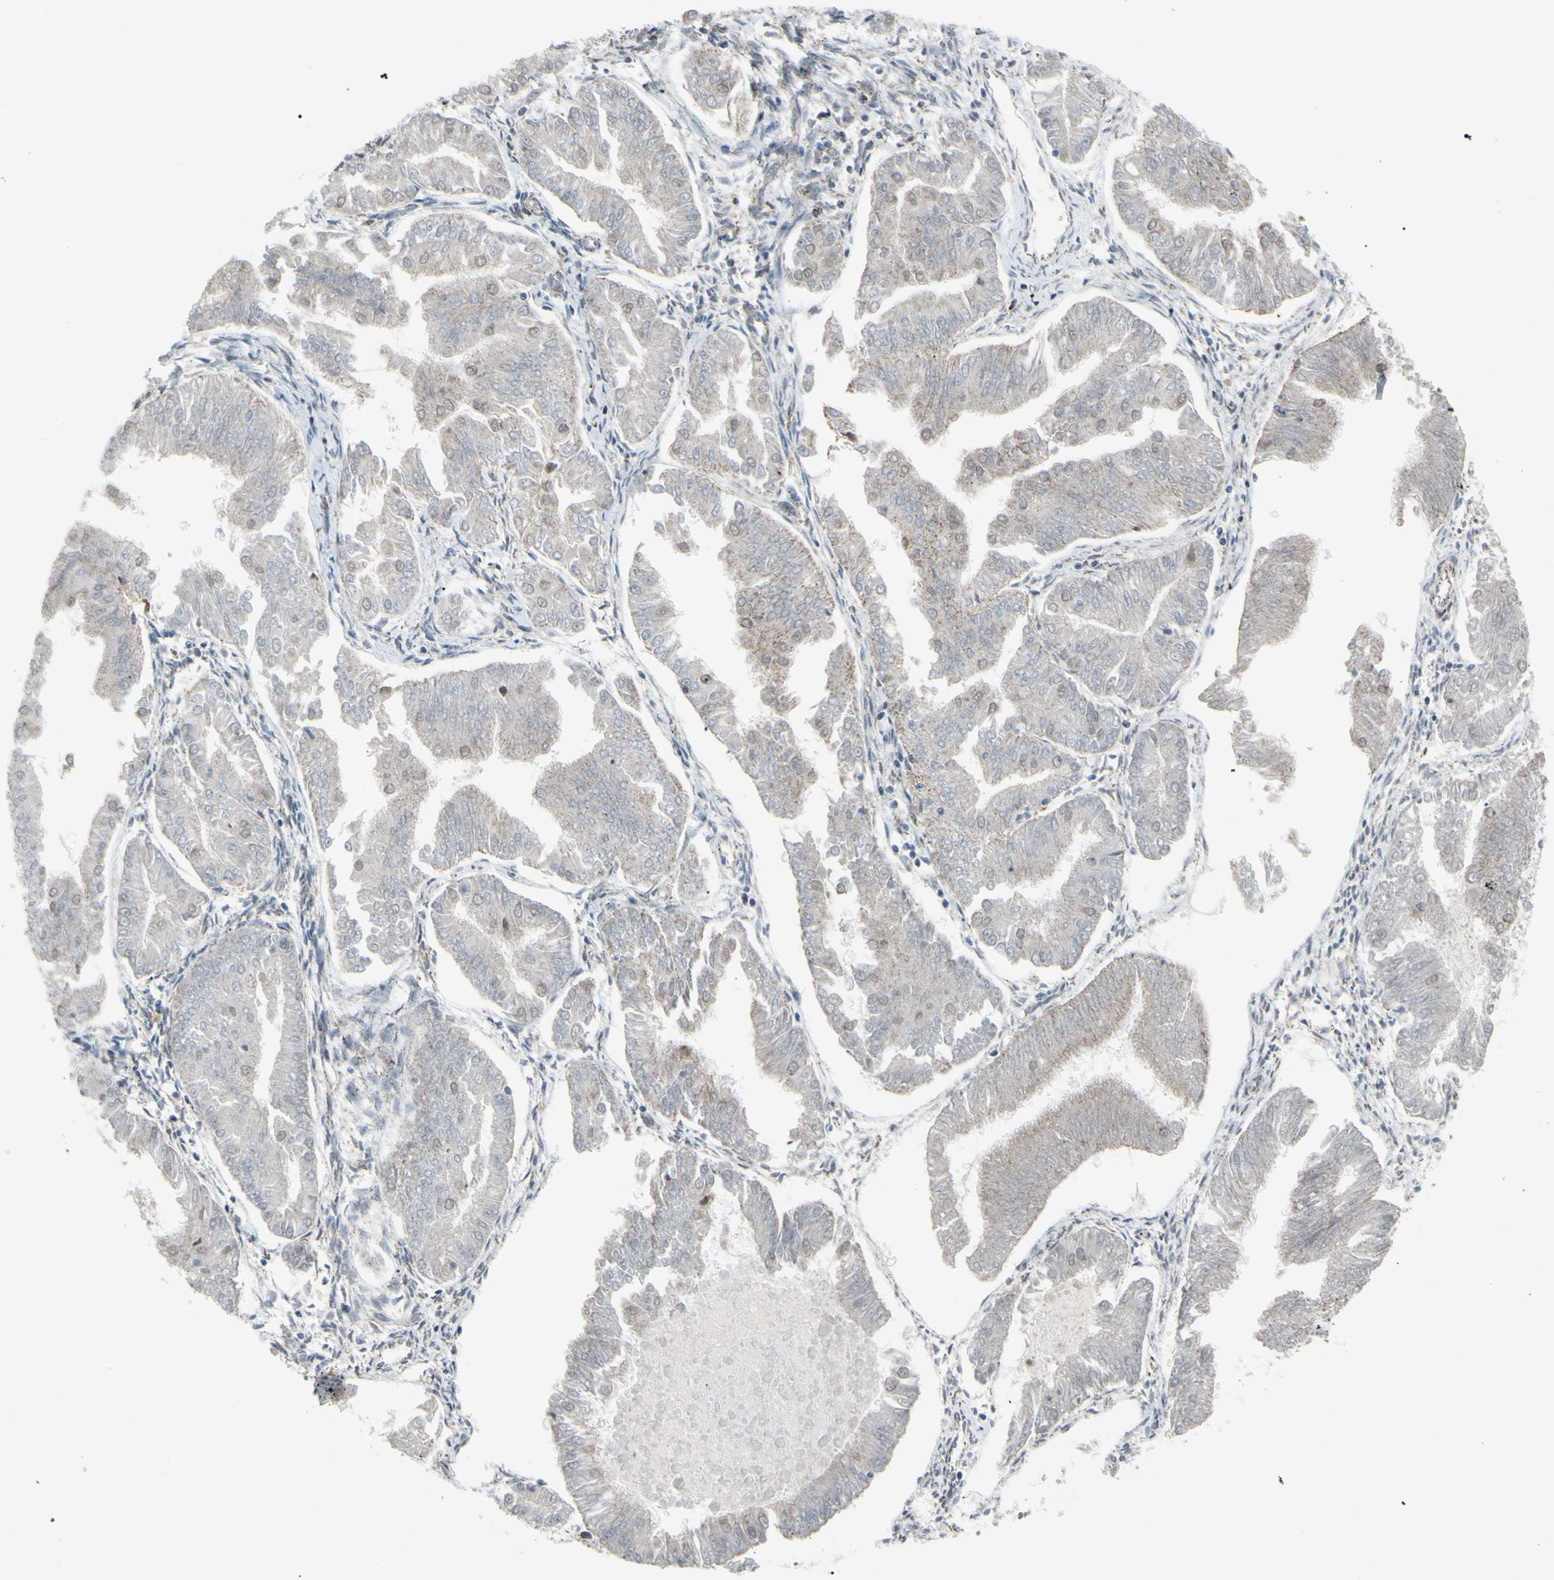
{"staining": {"intensity": "weak", "quantity": "<25%", "location": "cytoplasmic/membranous"}, "tissue": "endometrial cancer", "cell_type": "Tumor cells", "image_type": "cancer", "snomed": [{"axis": "morphology", "description": "Adenocarcinoma, NOS"}, {"axis": "topography", "description": "Endometrium"}], "caption": "This is an IHC image of human adenocarcinoma (endometrial). There is no positivity in tumor cells.", "gene": "GLT8D1", "patient": {"sex": "female", "age": 53}}